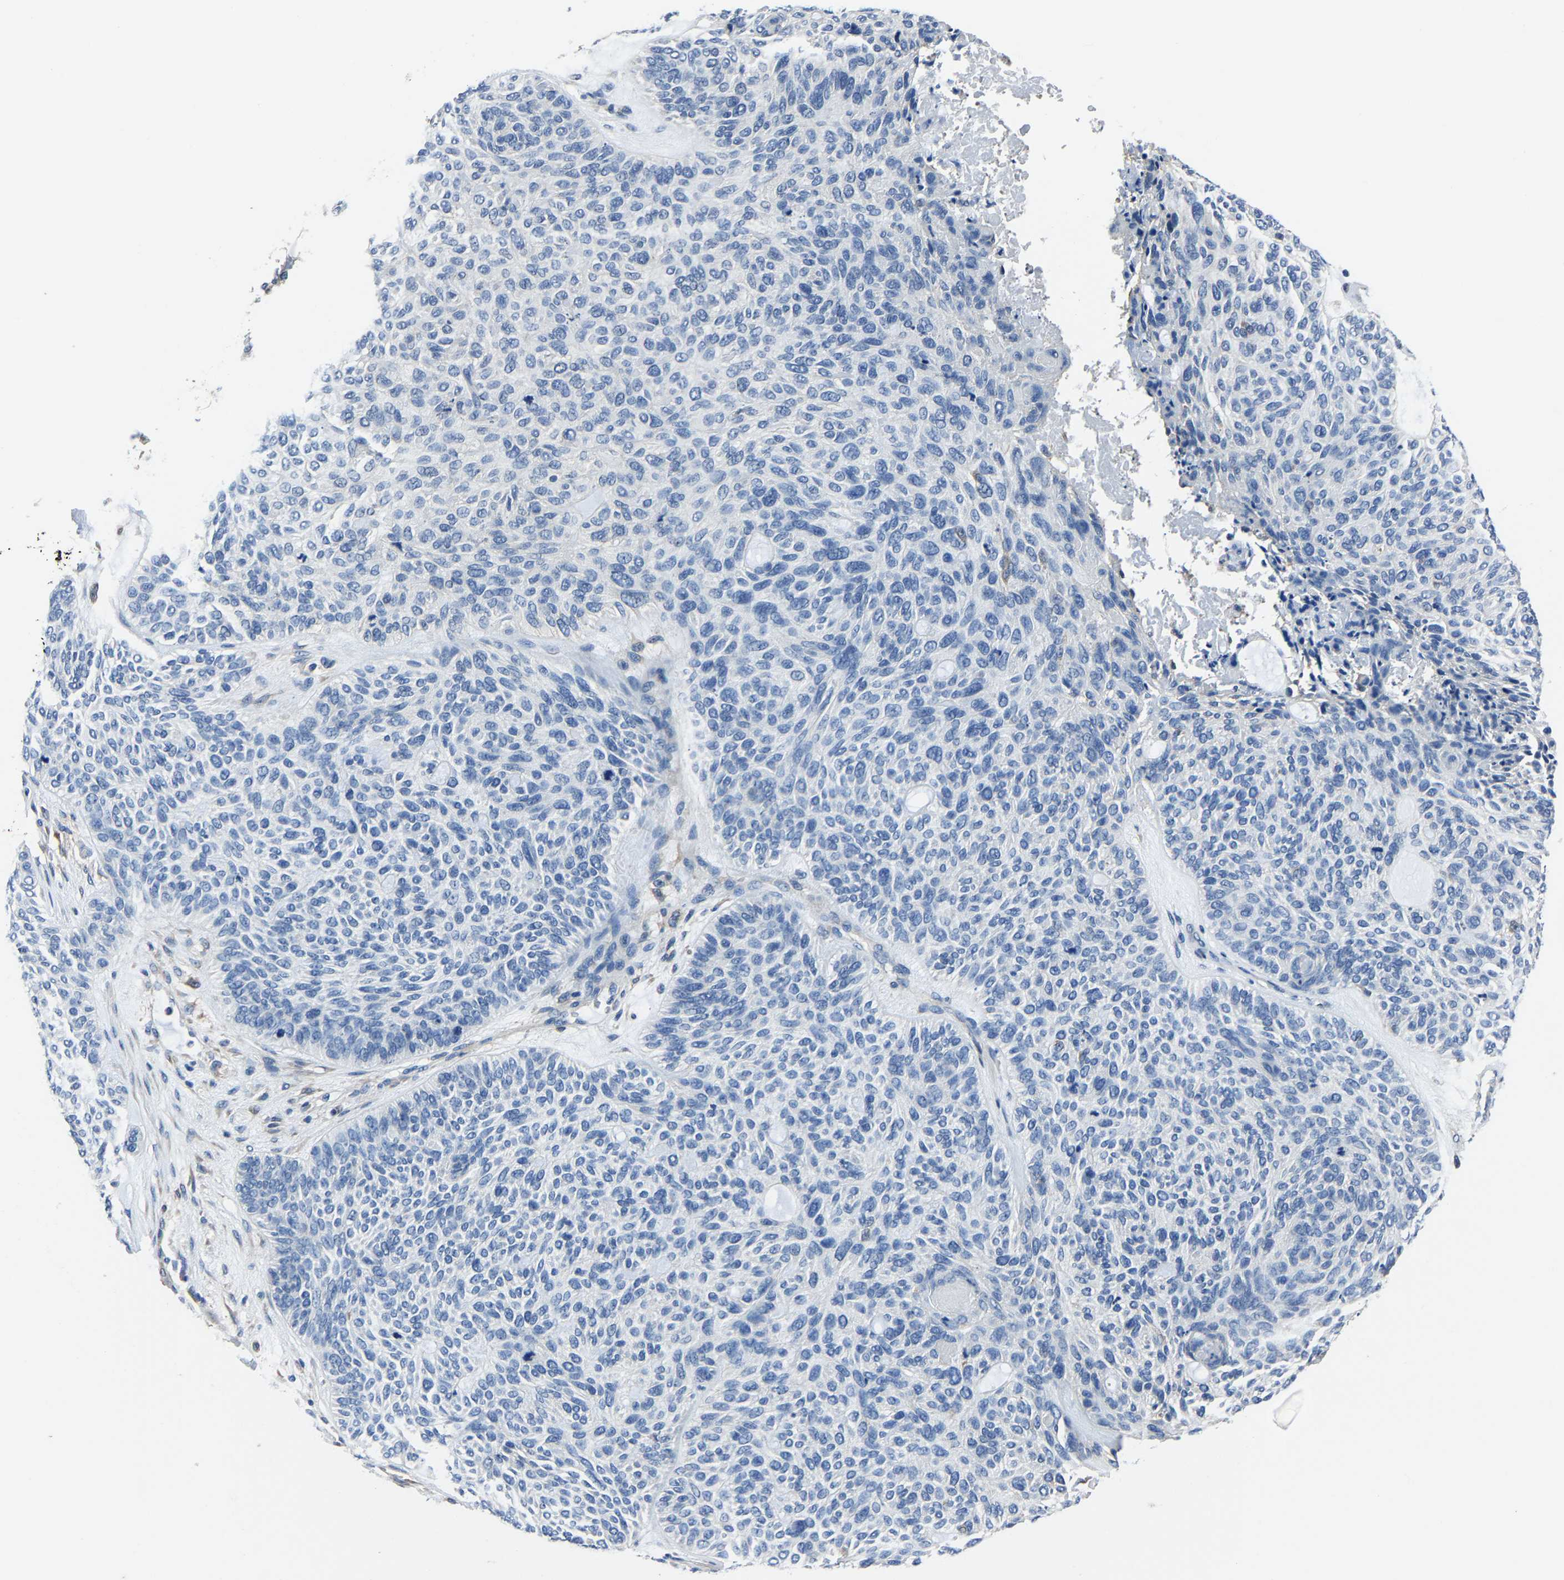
{"staining": {"intensity": "negative", "quantity": "none", "location": "none"}, "tissue": "skin cancer", "cell_type": "Tumor cells", "image_type": "cancer", "snomed": [{"axis": "morphology", "description": "Basal cell carcinoma"}, {"axis": "topography", "description": "Skin"}], "caption": "Tumor cells show no significant protein expression in basal cell carcinoma (skin).", "gene": "STRBP", "patient": {"sex": "male", "age": 55}}